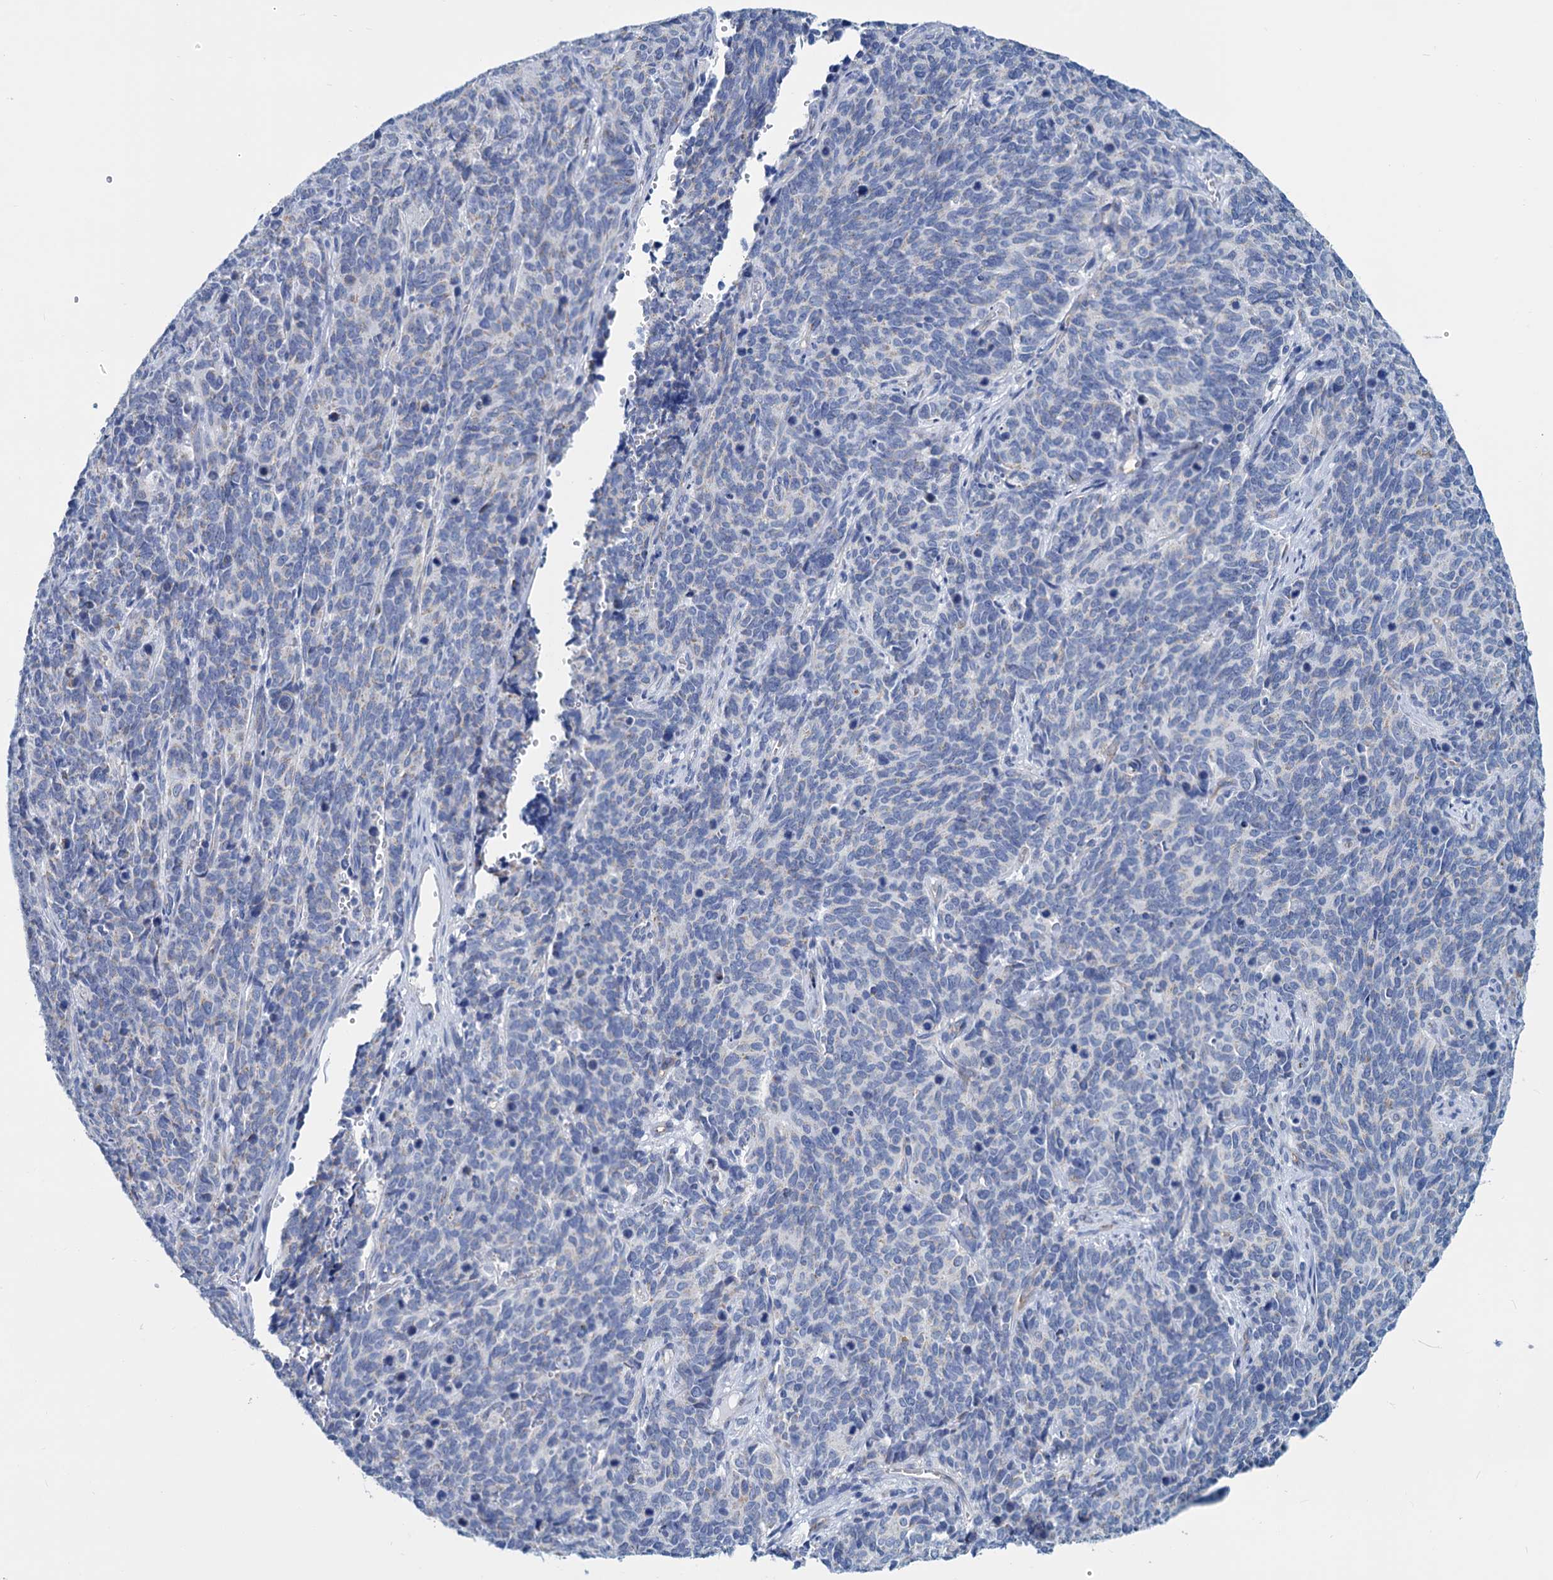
{"staining": {"intensity": "negative", "quantity": "none", "location": "none"}, "tissue": "cervical cancer", "cell_type": "Tumor cells", "image_type": "cancer", "snomed": [{"axis": "morphology", "description": "Squamous cell carcinoma, NOS"}, {"axis": "topography", "description": "Cervix"}], "caption": "Photomicrograph shows no protein positivity in tumor cells of squamous cell carcinoma (cervical) tissue. (DAB immunohistochemistry, high magnification).", "gene": "SLC1A3", "patient": {"sex": "female", "age": 60}}